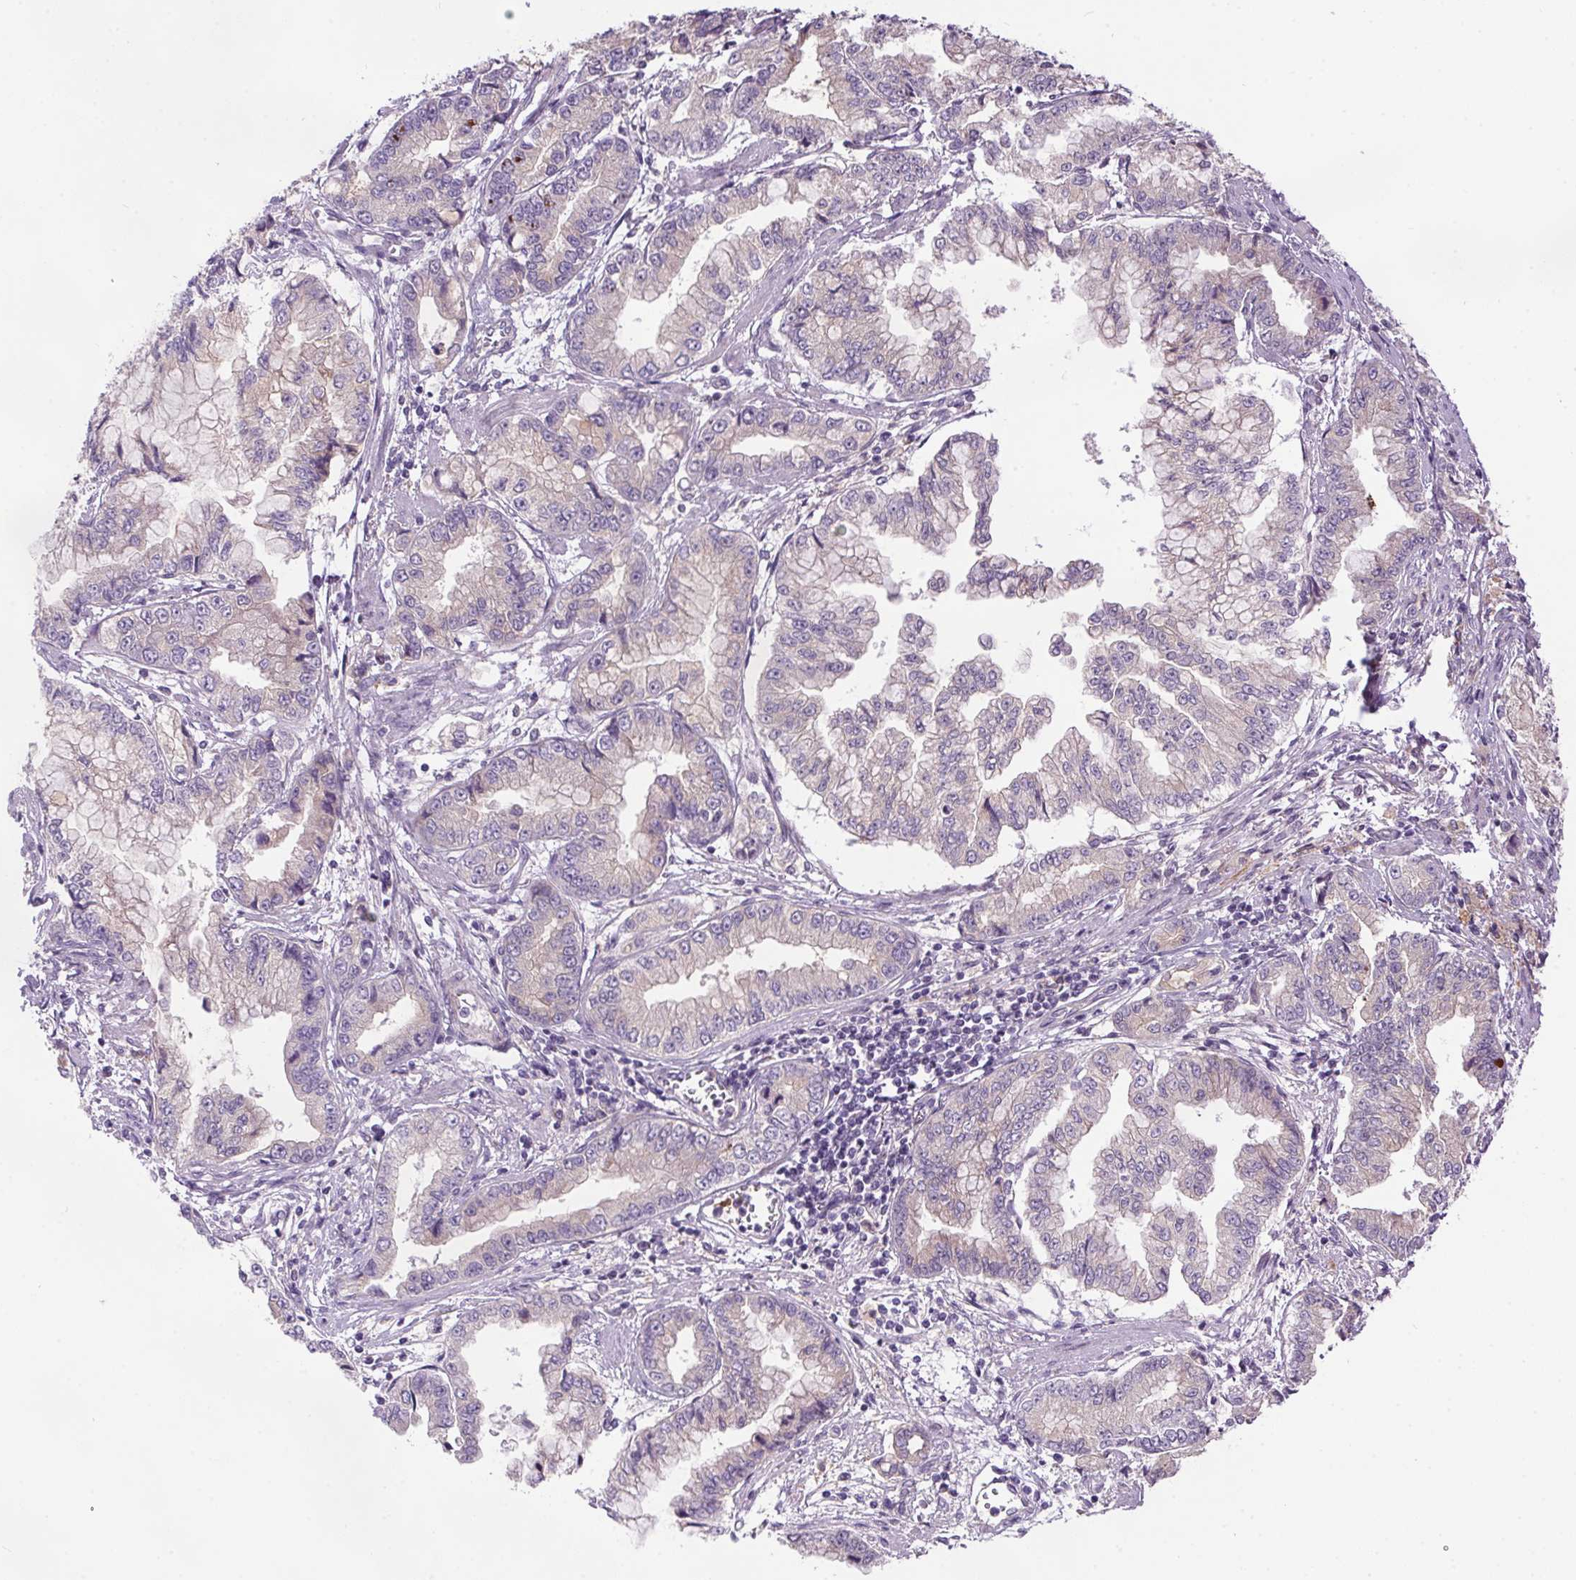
{"staining": {"intensity": "negative", "quantity": "none", "location": "none"}, "tissue": "stomach cancer", "cell_type": "Tumor cells", "image_type": "cancer", "snomed": [{"axis": "morphology", "description": "Adenocarcinoma, NOS"}, {"axis": "topography", "description": "Stomach, upper"}], "caption": "A micrograph of human stomach adenocarcinoma is negative for staining in tumor cells.", "gene": "LRRTM1", "patient": {"sex": "female", "age": 74}}